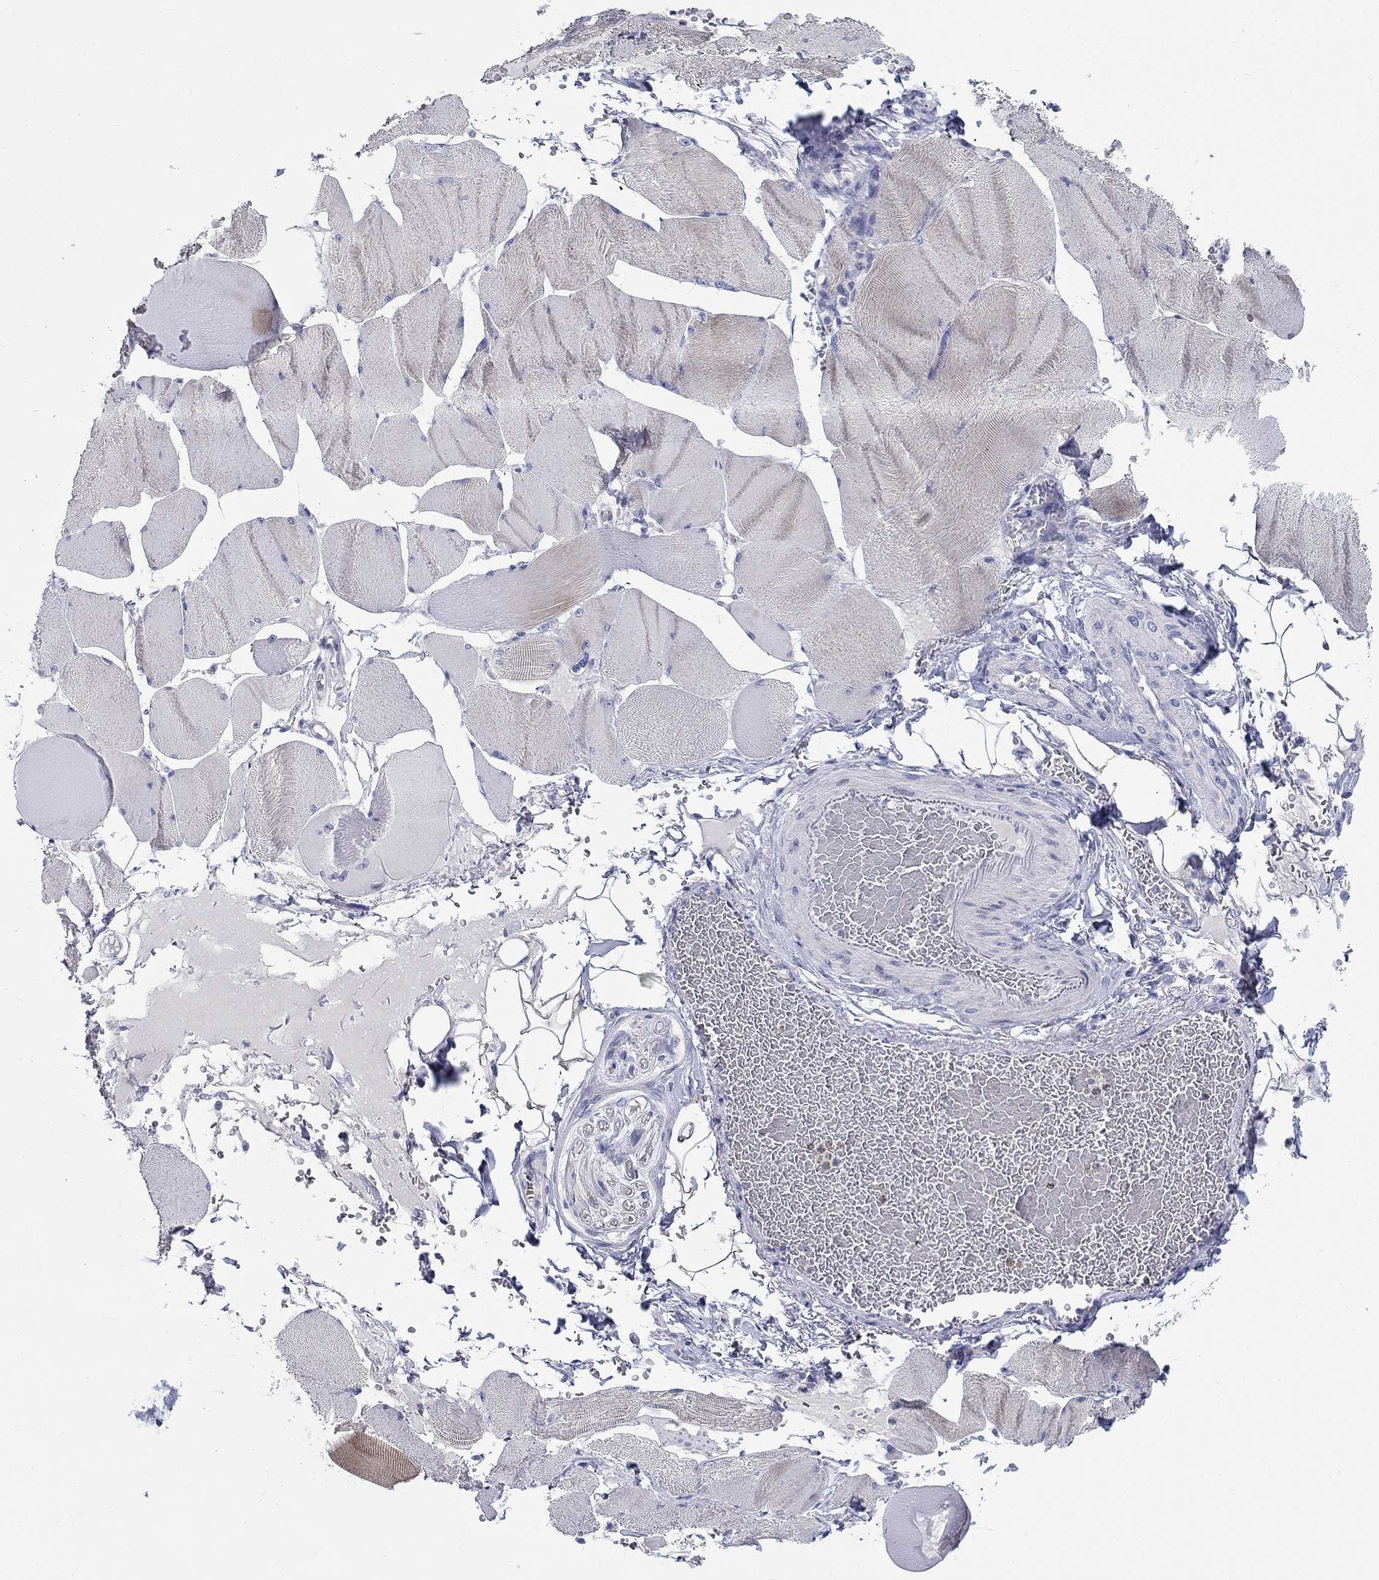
{"staining": {"intensity": "negative", "quantity": "none", "location": "none"}, "tissue": "skeletal muscle", "cell_type": "Myocytes", "image_type": "normal", "snomed": [{"axis": "morphology", "description": "Normal tissue, NOS"}, {"axis": "topography", "description": "Skeletal muscle"}], "caption": "DAB (3,3'-diaminobenzidine) immunohistochemical staining of unremarkable skeletal muscle displays no significant expression in myocytes. (IHC, brightfield microscopy, high magnification).", "gene": "RAP1GAP", "patient": {"sex": "male", "age": 56}}